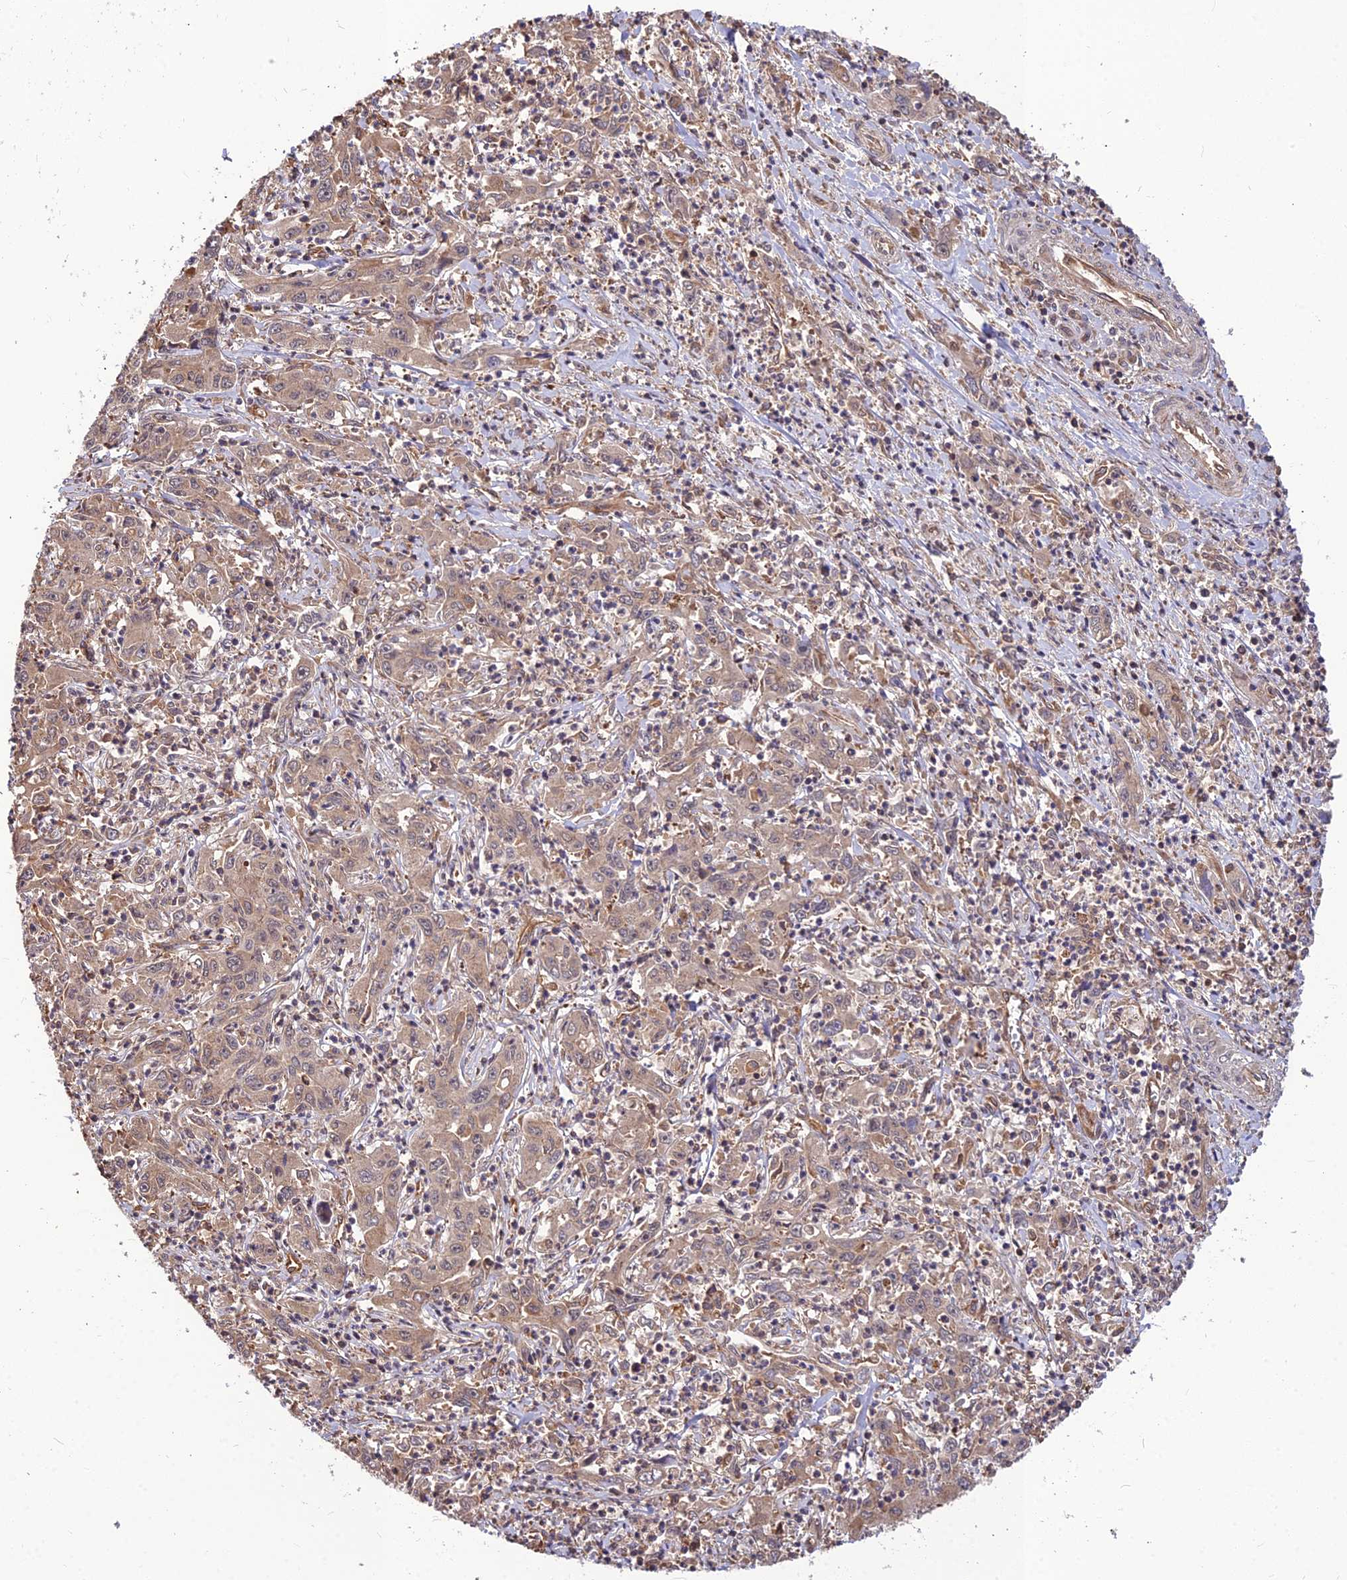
{"staining": {"intensity": "weak", "quantity": ">75%", "location": "cytoplasmic/membranous"}, "tissue": "liver cancer", "cell_type": "Tumor cells", "image_type": "cancer", "snomed": [{"axis": "morphology", "description": "Carcinoma, Hepatocellular, NOS"}, {"axis": "topography", "description": "Liver"}], "caption": "The immunohistochemical stain highlights weak cytoplasmic/membranous expression in tumor cells of liver cancer (hepatocellular carcinoma) tissue.", "gene": "ZNF467", "patient": {"sex": "male", "age": 63}}